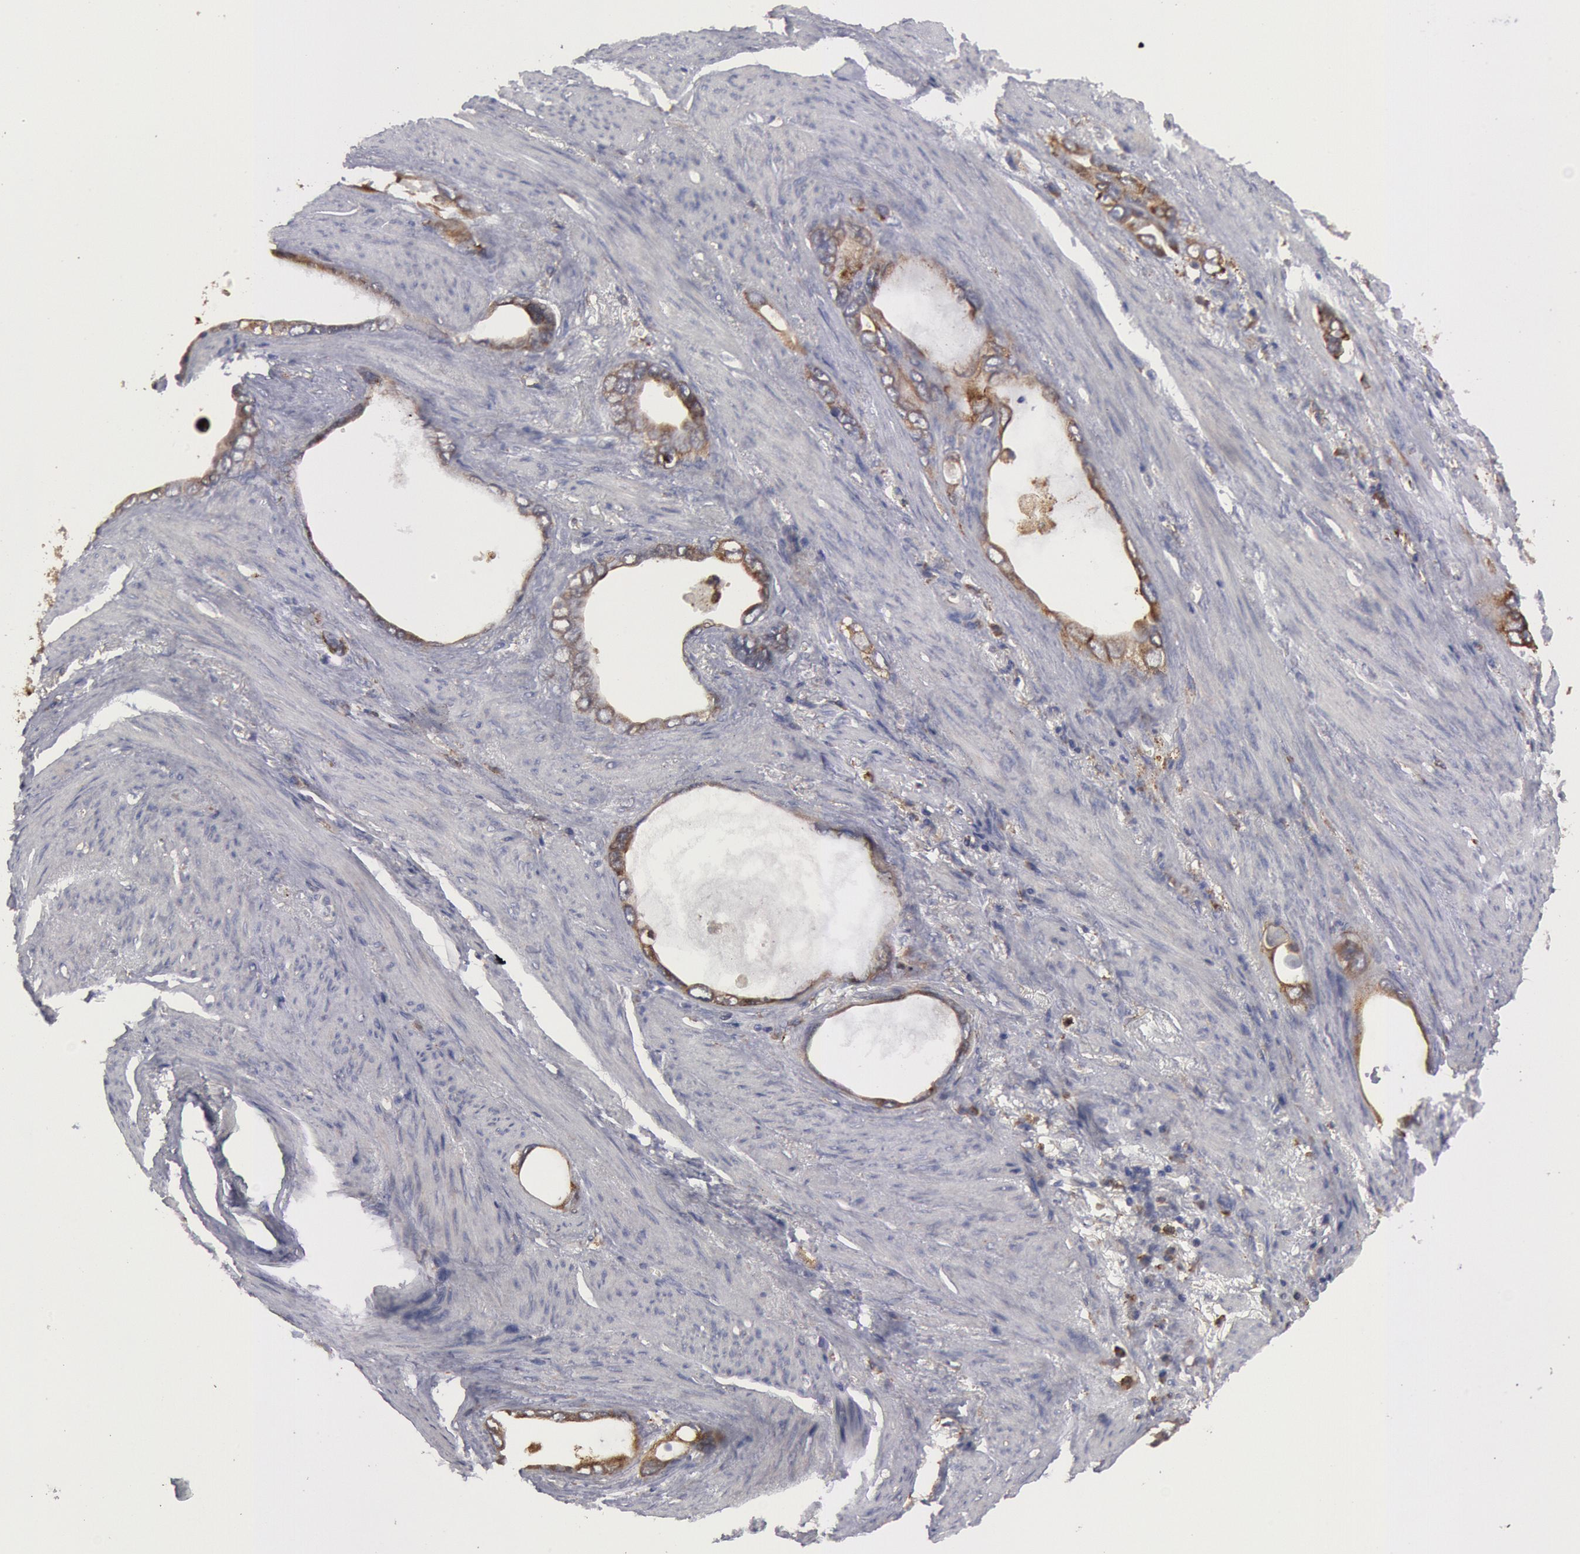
{"staining": {"intensity": "moderate", "quantity": ">75%", "location": "cytoplasmic/membranous"}, "tissue": "stomach cancer", "cell_type": "Tumor cells", "image_type": "cancer", "snomed": [{"axis": "morphology", "description": "Adenocarcinoma, NOS"}, {"axis": "topography", "description": "Stomach"}], "caption": "Brown immunohistochemical staining in adenocarcinoma (stomach) demonstrates moderate cytoplasmic/membranous expression in about >75% of tumor cells. (DAB (3,3'-diaminobenzidine) IHC, brown staining for protein, blue staining for nuclei).", "gene": "ERP44", "patient": {"sex": "male", "age": 78}}